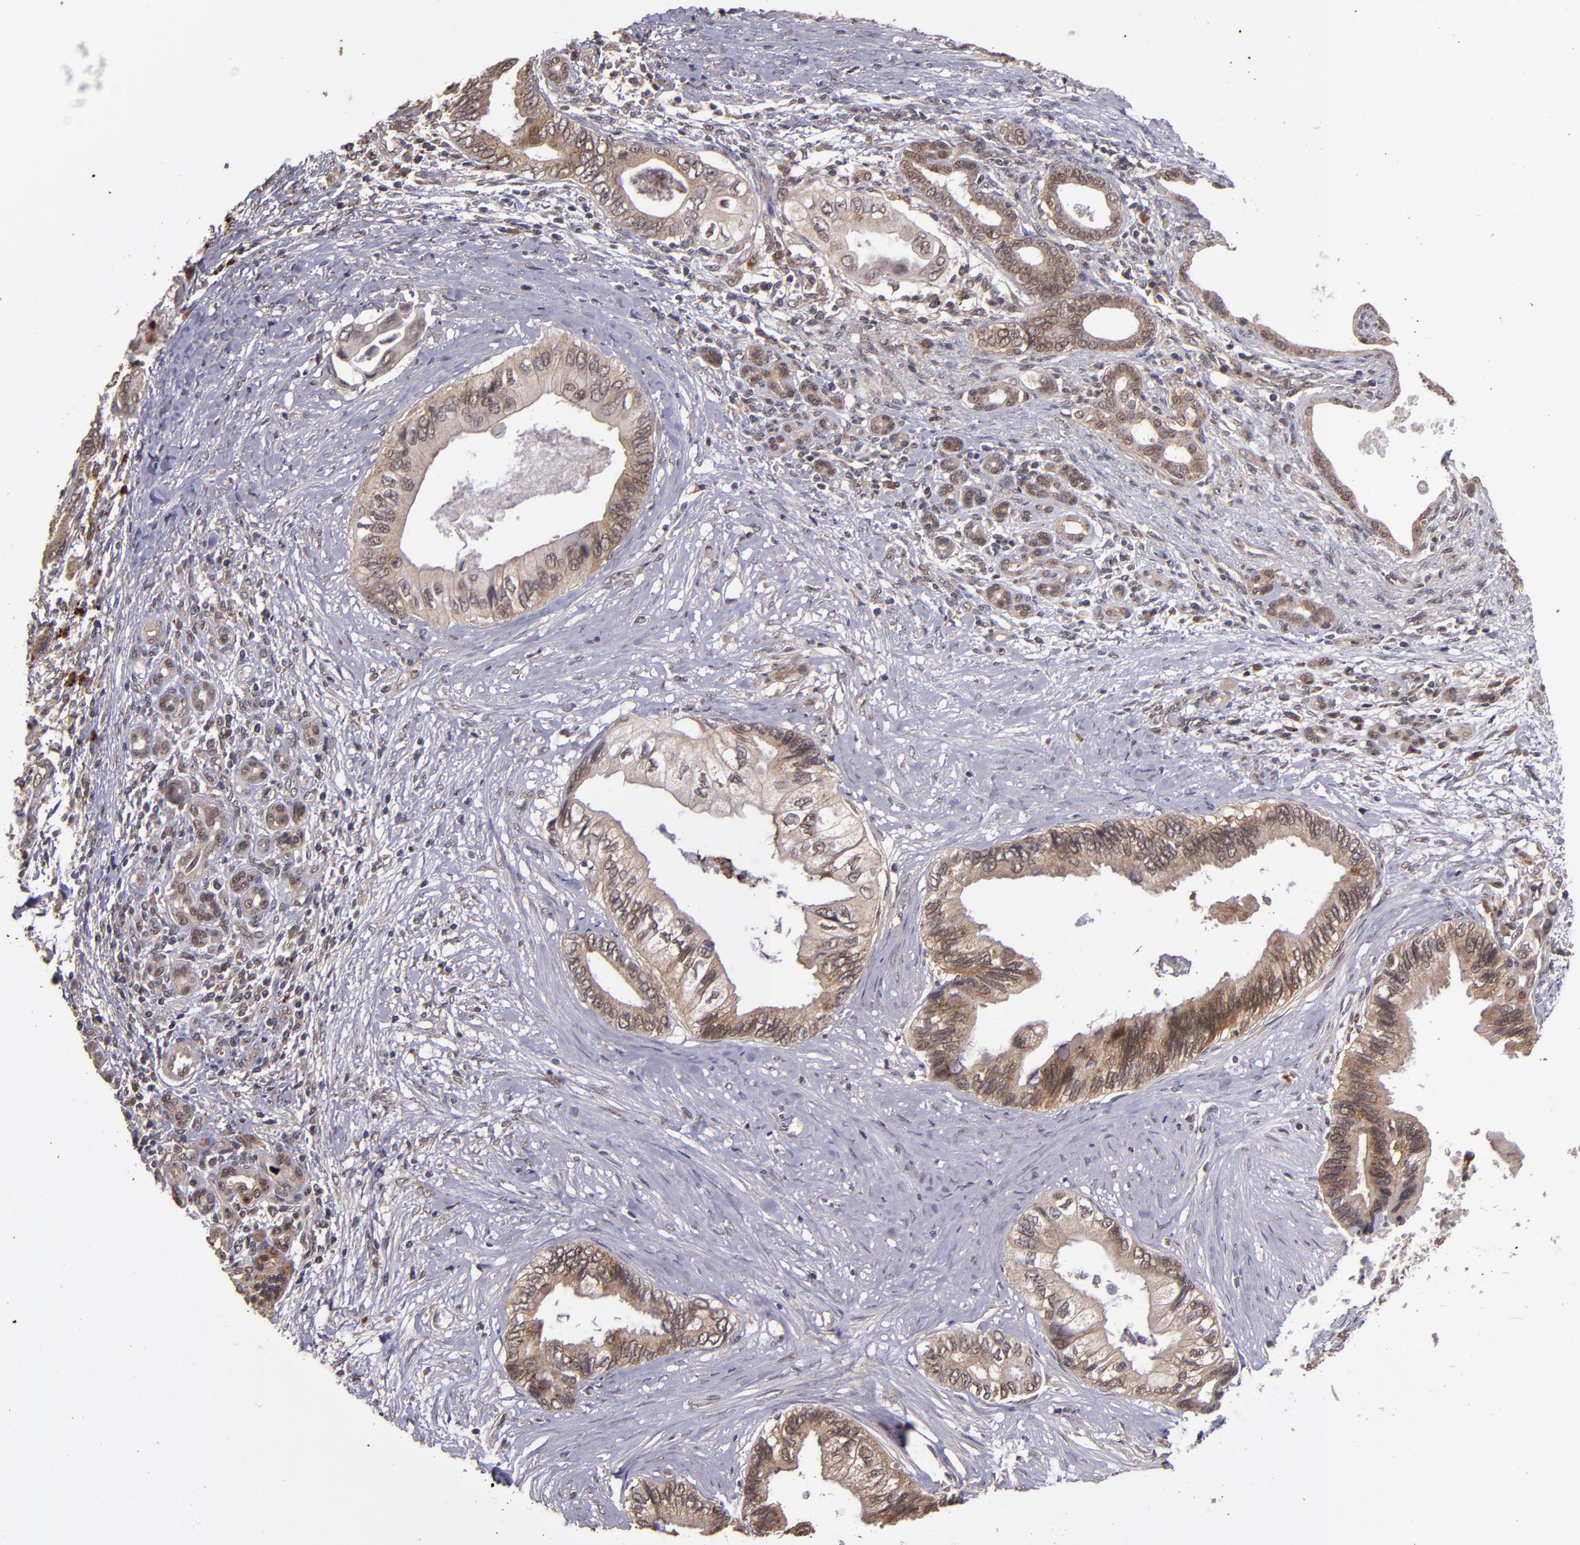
{"staining": {"intensity": "moderate", "quantity": ">75%", "location": "cytoplasmic/membranous"}, "tissue": "pancreatic cancer", "cell_type": "Tumor cells", "image_type": "cancer", "snomed": [{"axis": "morphology", "description": "Adenocarcinoma, NOS"}, {"axis": "topography", "description": "Pancreas"}], "caption": "Pancreatic cancer (adenocarcinoma) tissue exhibits moderate cytoplasmic/membranous staining in about >75% of tumor cells, visualized by immunohistochemistry. (DAB = brown stain, brightfield microscopy at high magnification).", "gene": "FTSJ1", "patient": {"sex": "female", "age": 66}}